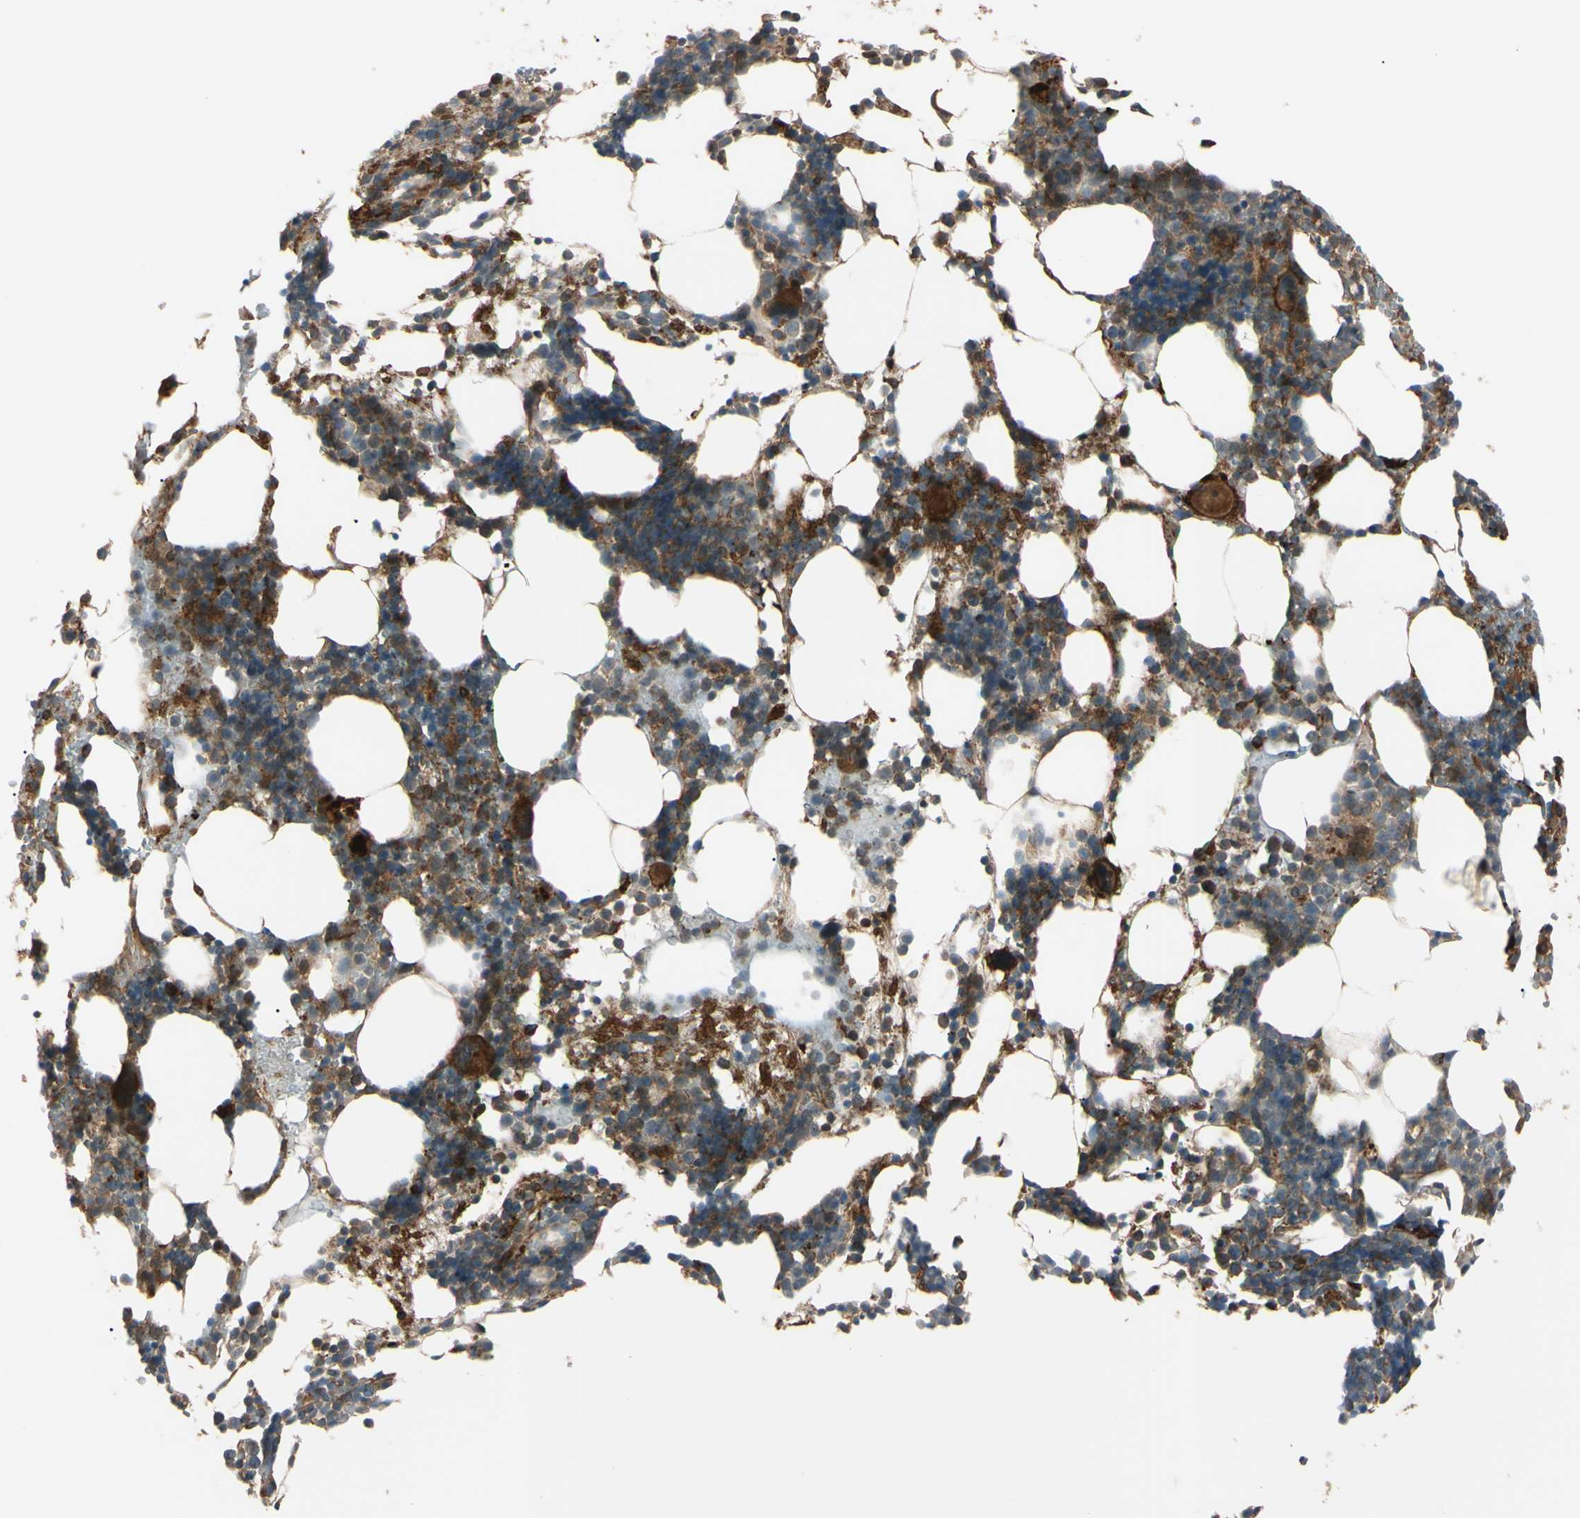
{"staining": {"intensity": "strong", "quantity": "25%-75%", "location": "cytoplasmic/membranous"}, "tissue": "bone marrow", "cell_type": "Hematopoietic cells", "image_type": "normal", "snomed": [{"axis": "morphology", "description": "Normal tissue, NOS"}, {"axis": "morphology", "description": "Inflammation, NOS"}, {"axis": "topography", "description": "Bone marrow"}], "caption": "Protein staining of normal bone marrow displays strong cytoplasmic/membranous expression in approximately 25%-75% of hematopoietic cells.", "gene": "PTPN12", "patient": {"sex": "male", "age": 42}}